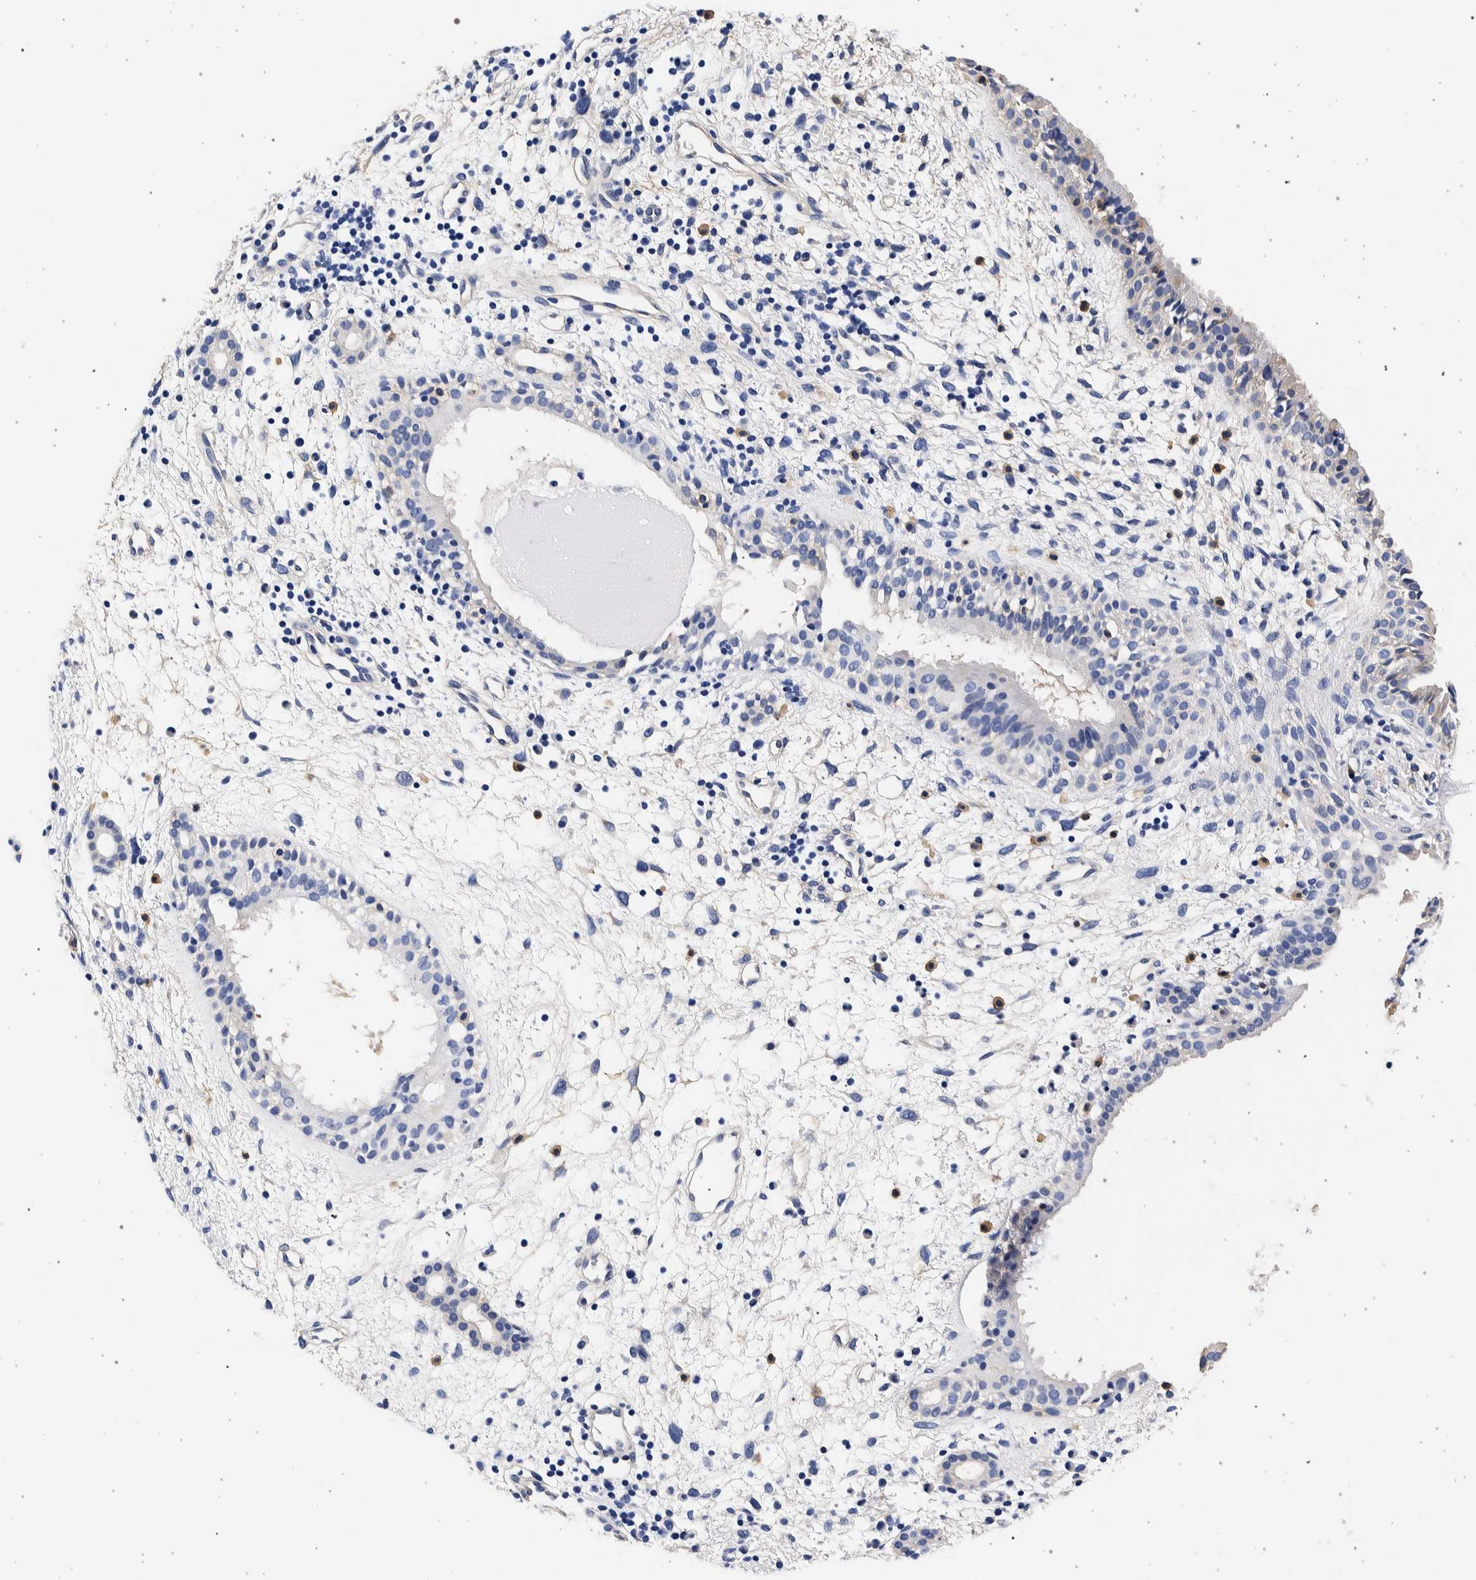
{"staining": {"intensity": "negative", "quantity": "none", "location": "none"}, "tissue": "nasopharynx", "cell_type": "Respiratory epithelial cells", "image_type": "normal", "snomed": [{"axis": "morphology", "description": "Normal tissue, NOS"}, {"axis": "topography", "description": "Nasopharynx"}], "caption": "Respiratory epithelial cells show no significant protein expression in normal nasopharynx.", "gene": "NIBAN2", "patient": {"sex": "male", "age": 22}}